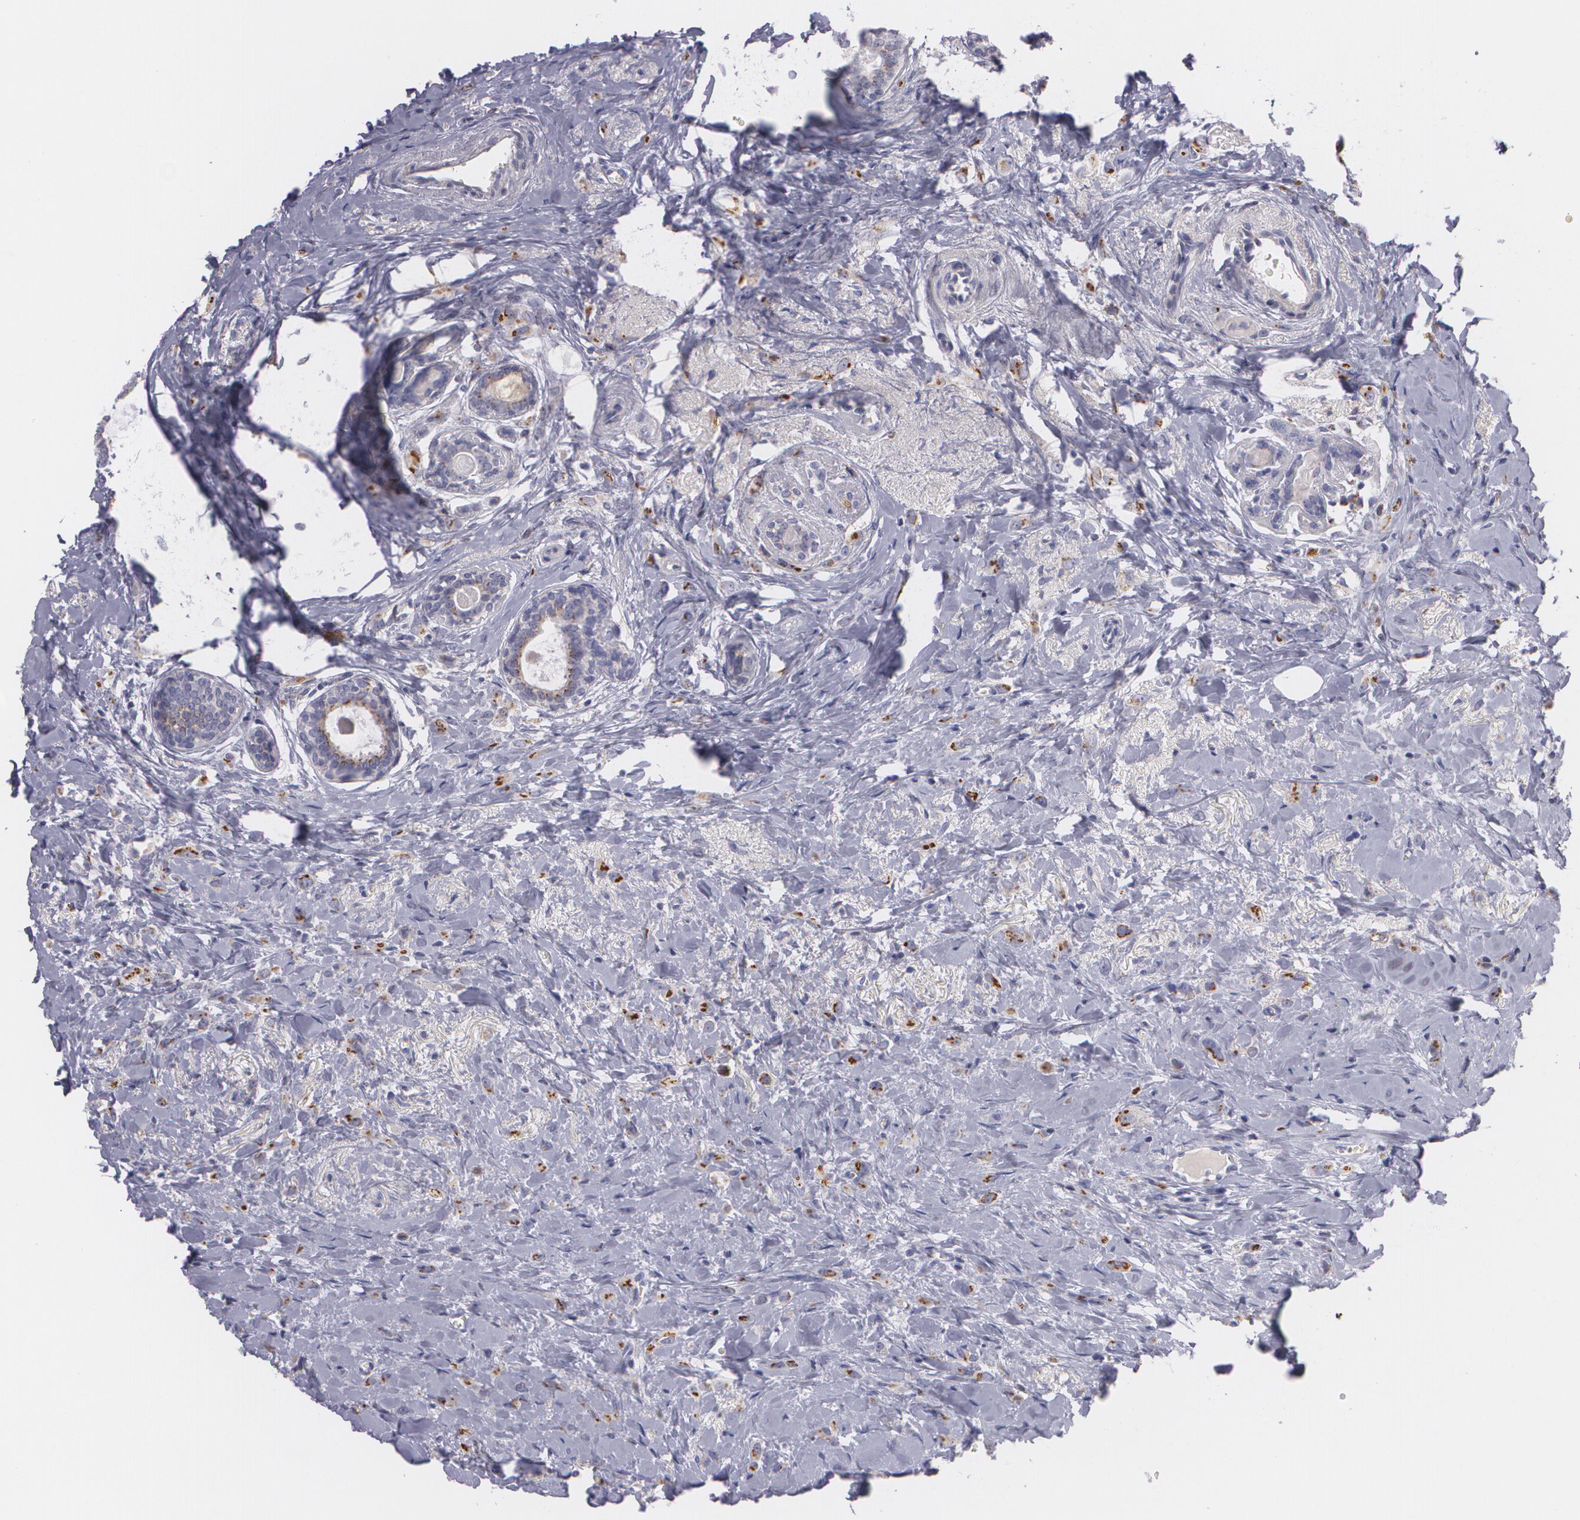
{"staining": {"intensity": "moderate", "quantity": "25%-75%", "location": "cytoplasmic/membranous"}, "tissue": "breast cancer", "cell_type": "Tumor cells", "image_type": "cancer", "snomed": [{"axis": "morphology", "description": "Lobular carcinoma"}, {"axis": "topography", "description": "Breast"}], "caption": "Immunohistochemical staining of human breast cancer (lobular carcinoma) shows medium levels of moderate cytoplasmic/membranous staining in about 25%-75% of tumor cells.", "gene": "CILK1", "patient": {"sex": "female", "age": 57}}